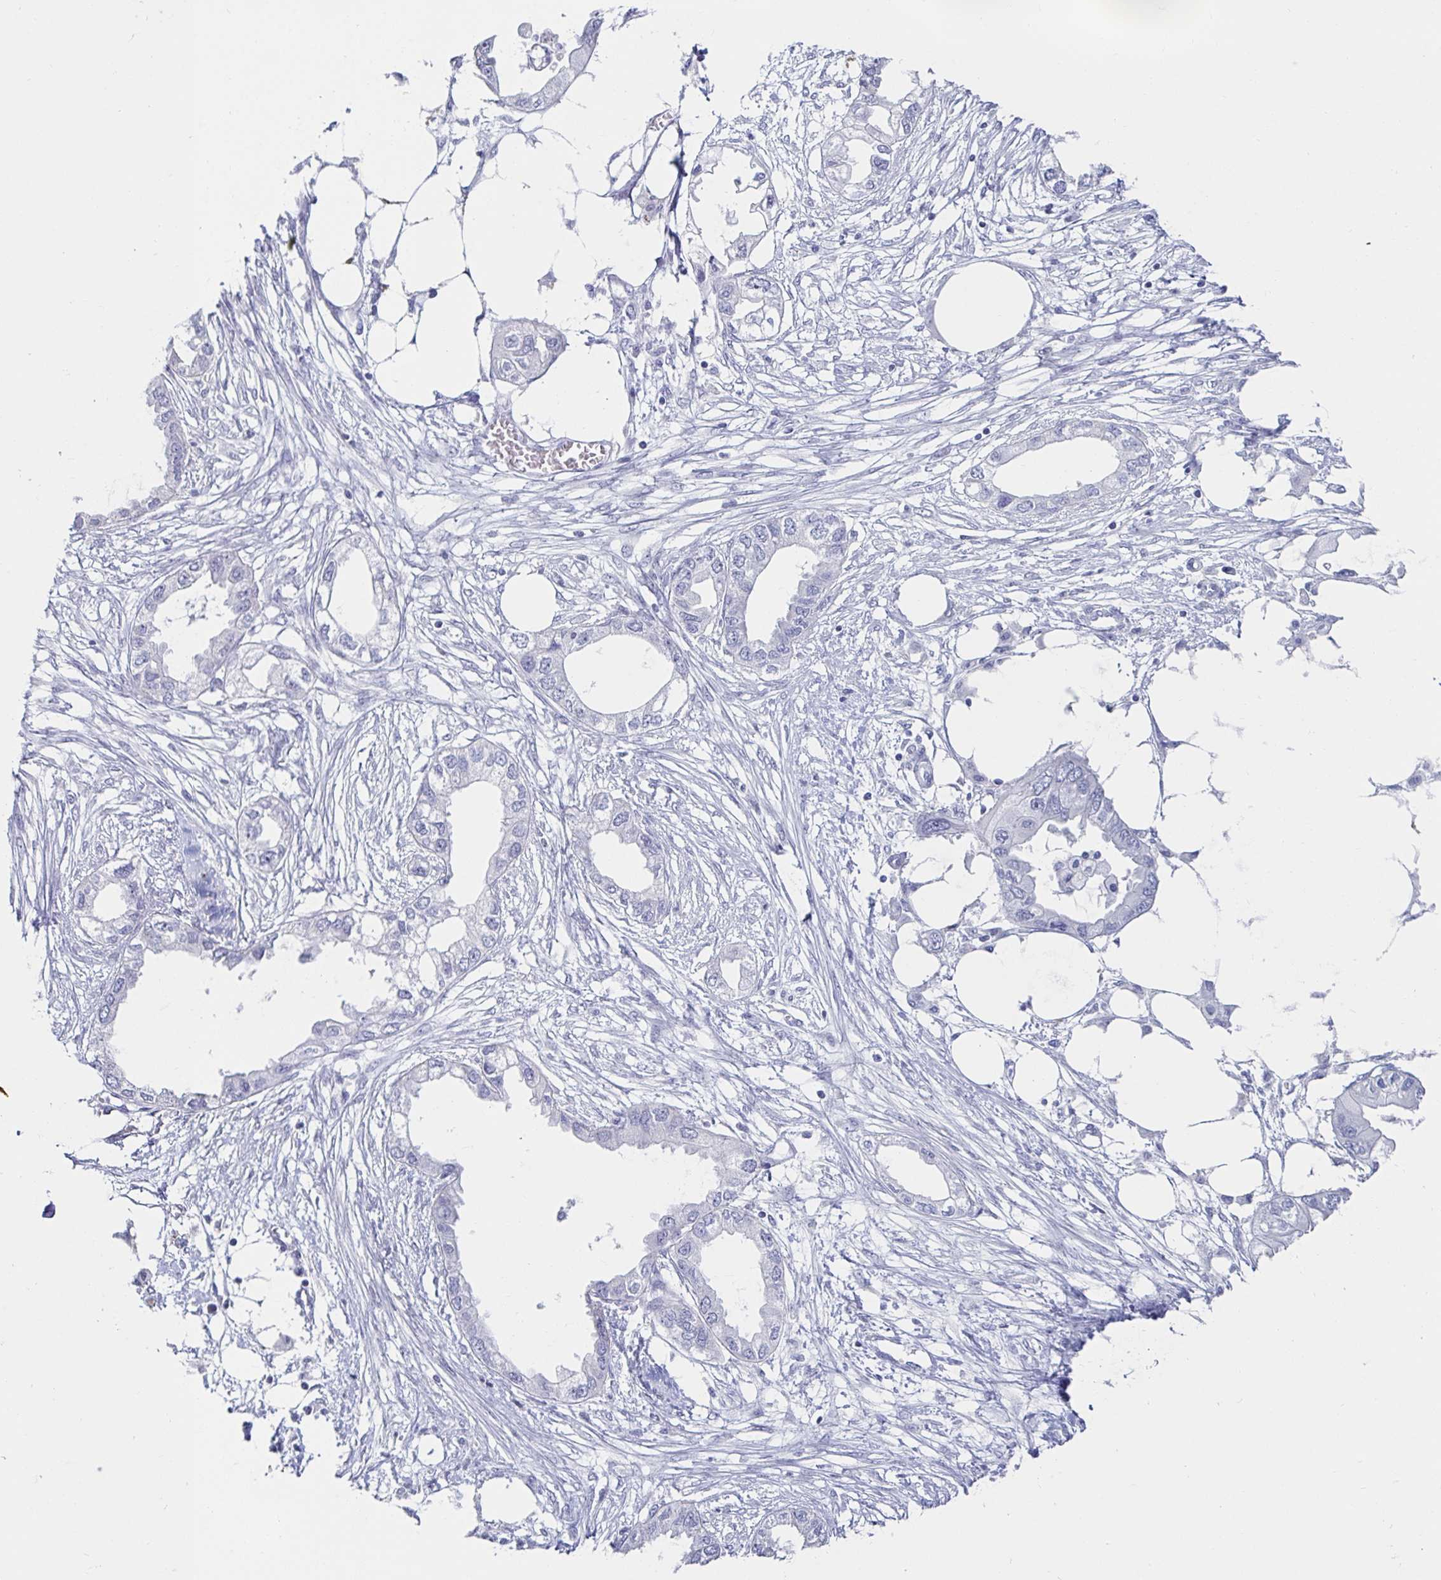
{"staining": {"intensity": "negative", "quantity": "none", "location": "none"}, "tissue": "endometrial cancer", "cell_type": "Tumor cells", "image_type": "cancer", "snomed": [{"axis": "morphology", "description": "Adenocarcinoma, NOS"}, {"axis": "morphology", "description": "Adenocarcinoma, metastatic, NOS"}, {"axis": "topography", "description": "Adipose tissue"}, {"axis": "topography", "description": "Endometrium"}], "caption": "Endometrial adenocarcinoma was stained to show a protein in brown. There is no significant expression in tumor cells. (DAB immunohistochemistry (IHC), high magnification).", "gene": "OR10K1", "patient": {"sex": "female", "age": 67}}